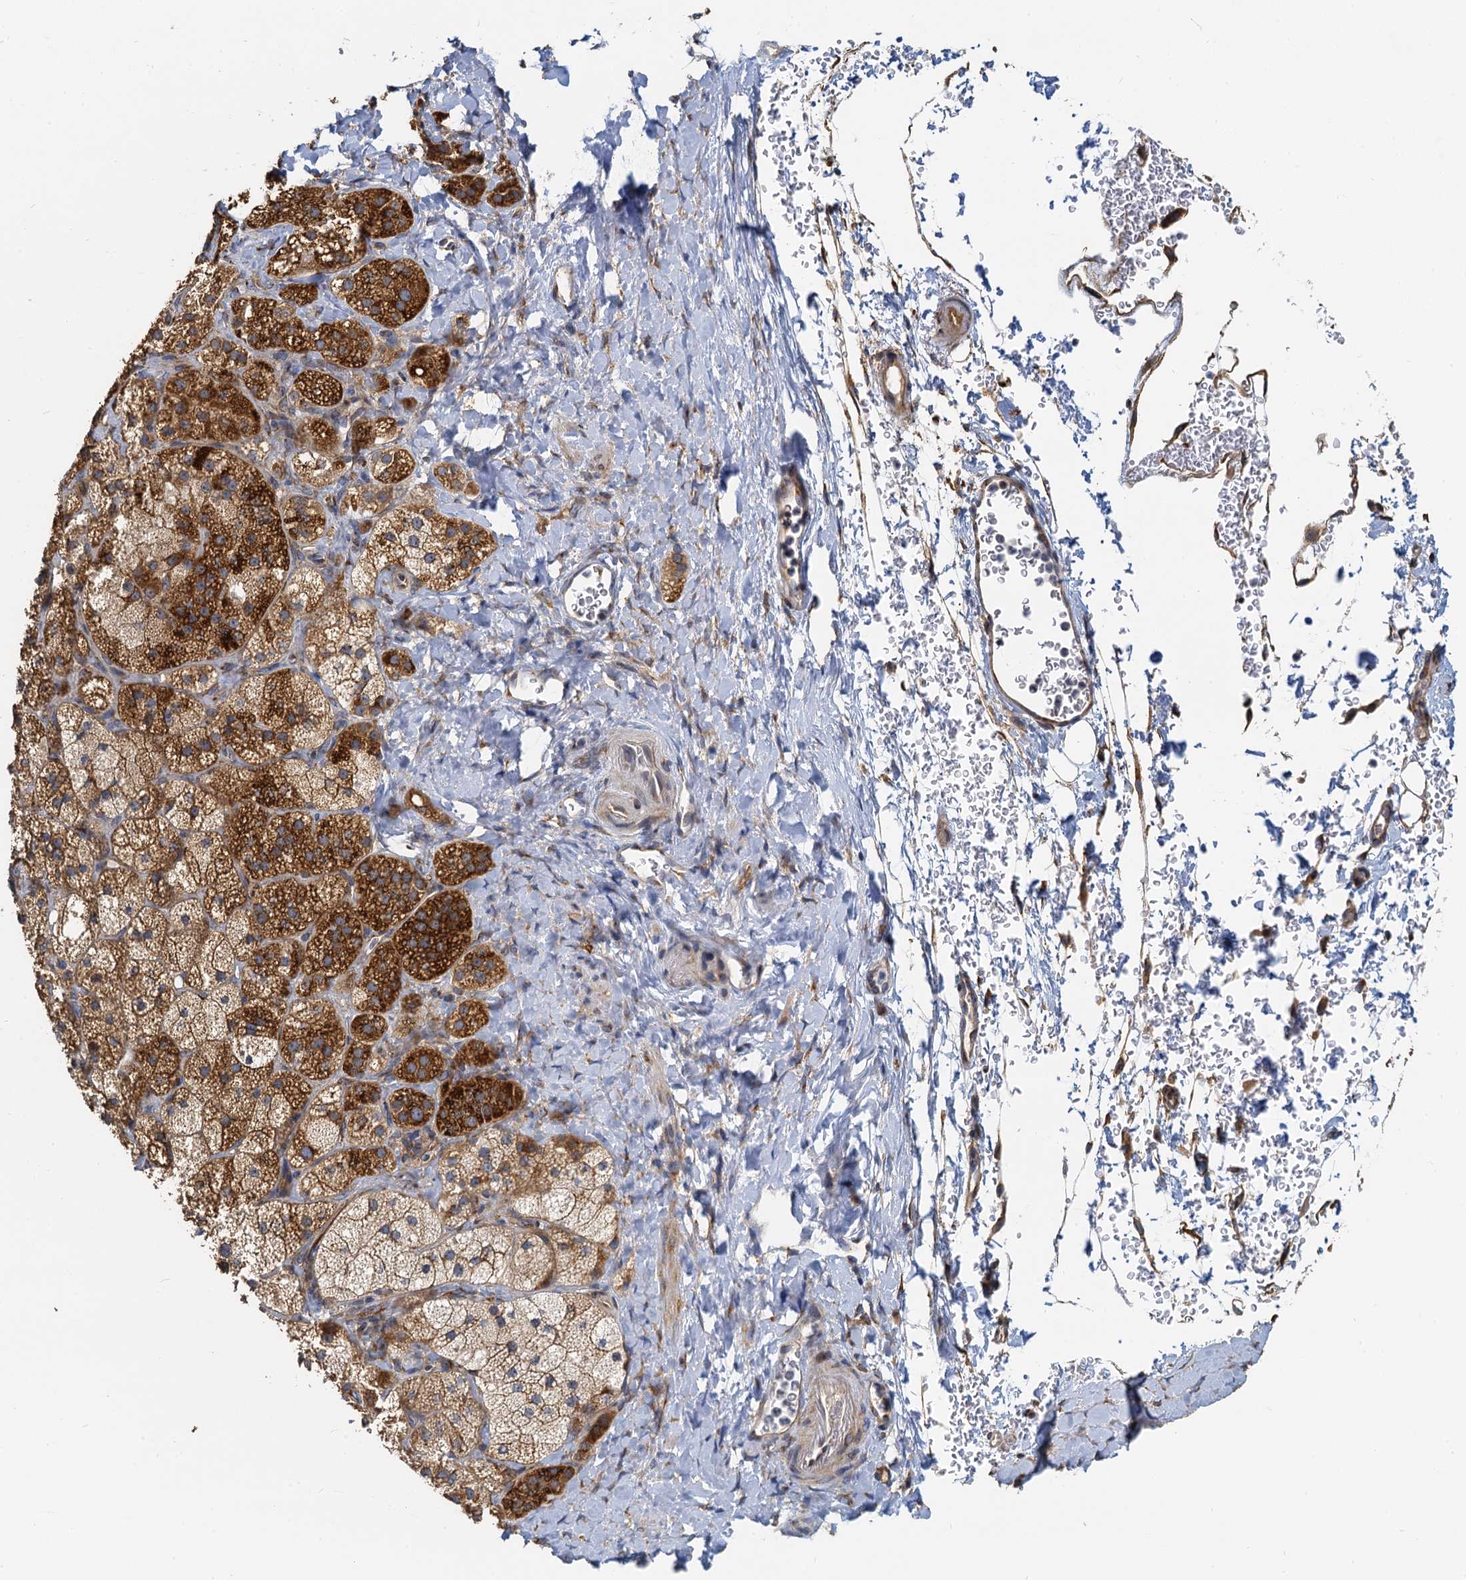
{"staining": {"intensity": "strong", "quantity": ">75%", "location": "cytoplasmic/membranous"}, "tissue": "adrenal gland", "cell_type": "Glandular cells", "image_type": "normal", "snomed": [{"axis": "morphology", "description": "Normal tissue, NOS"}, {"axis": "topography", "description": "Adrenal gland"}], "caption": "Adrenal gland stained with immunohistochemistry (IHC) exhibits strong cytoplasmic/membranous staining in about >75% of glandular cells.", "gene": "NKAPD1", "patient": {"sex": "male", "age": 61}}